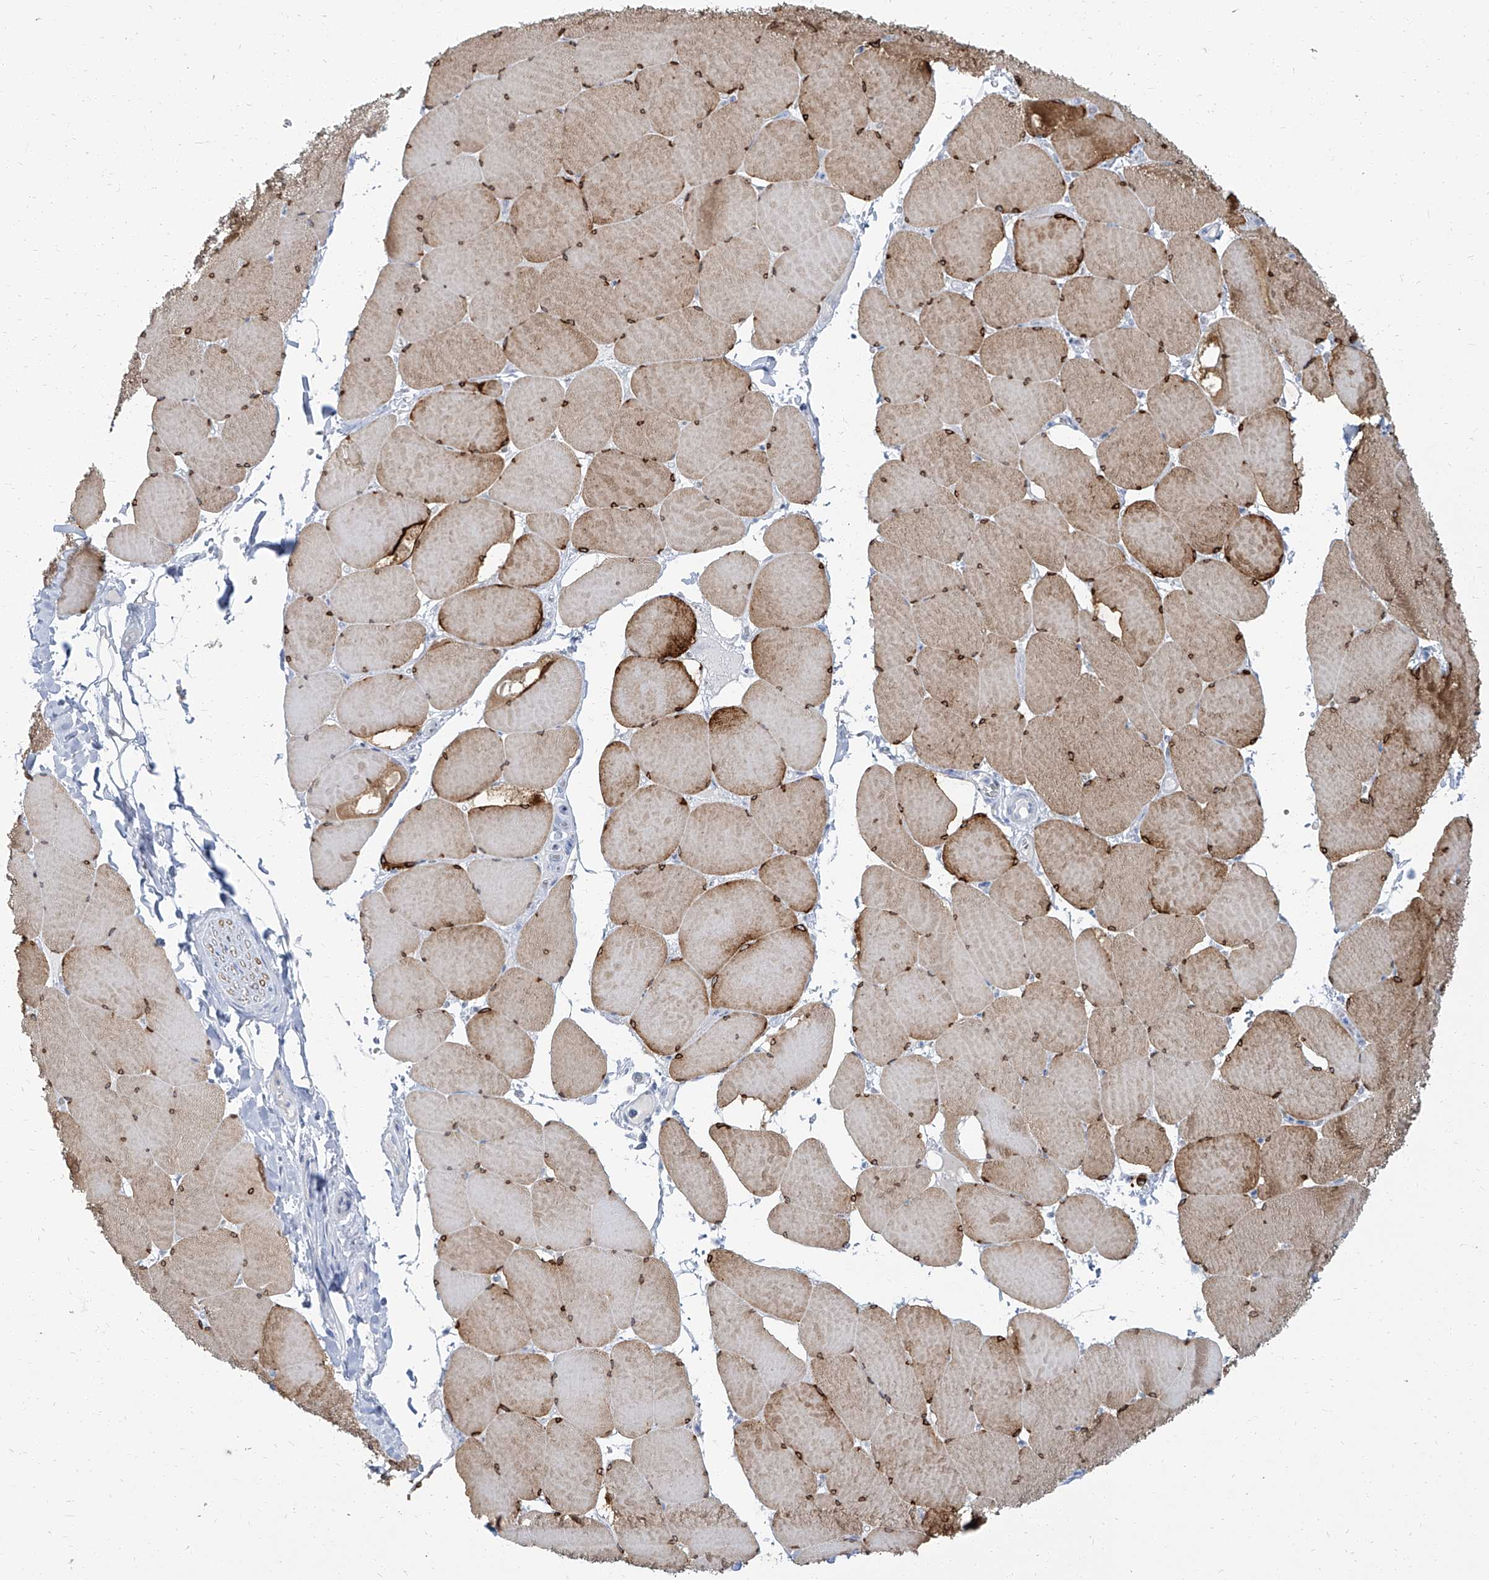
{"staining": {"intensity": "strong", "quantity": ">75%", "location": "cytoplasmic/membranous,nuclear"}, "tissue": "skeletal muscle", "cell_type": "Myocytes", "image_type": "normal", "snomed": [{"axis": "morphology", "description": "Normal tissue, NOS"}, {"axis": "topography", "description": "Skeletal muscle"}, {"axis": "topography", "description": "Head-Neck"}], "caption": "This photomicrograph exhibits immunohistochemistry (IHC) staining of normal human skeletal muscle, with high strong cytoplasmic/membranous,nuclear positivity in about >75% of myocytes.", "gene": "TXLNB", "patient": {"sex": "male", "age": 66}}